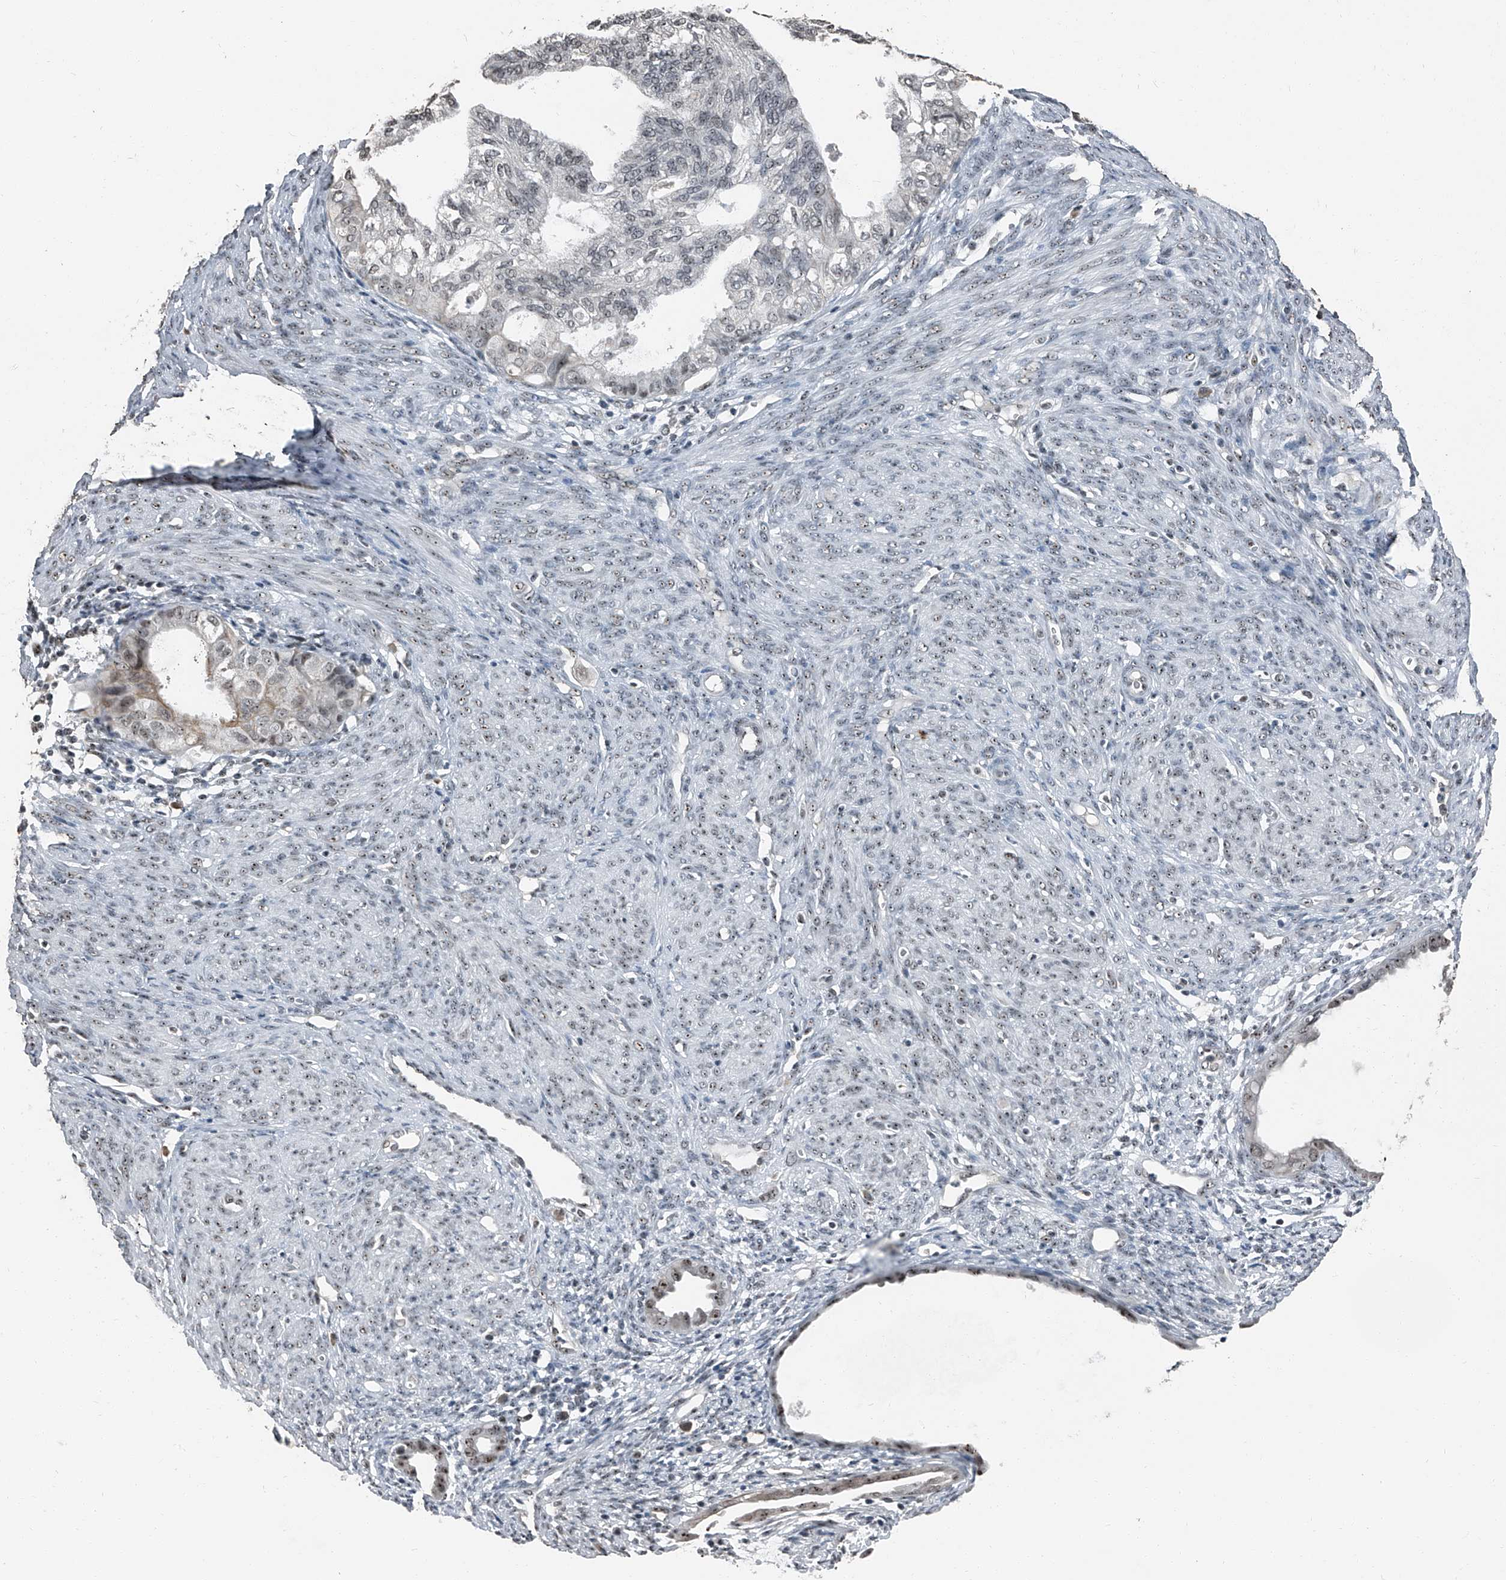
{"staining": {"intensity": "weak", "quantity": "<25%", "location": "nuclear"}, "tissue": "cervical cancer", "cell_type": "Tumor cells", "image_type": "cancer", "snomed": [{"axis": "morphology", "description": "Normal tissue, NOS"}, {"axis": "morphology", "description": "Adenocarcinoma, NOS"}, {"axis": "topography", "description": "Cervix"}, {"axis": "topography", "description": "Endometrium"}], "caption": "The micrograph reveals no significant expression in tumor cells of cervical adenocarcinoma.", "gene": "TCOF1", "patient": {"sex": "female", "age": 86}}